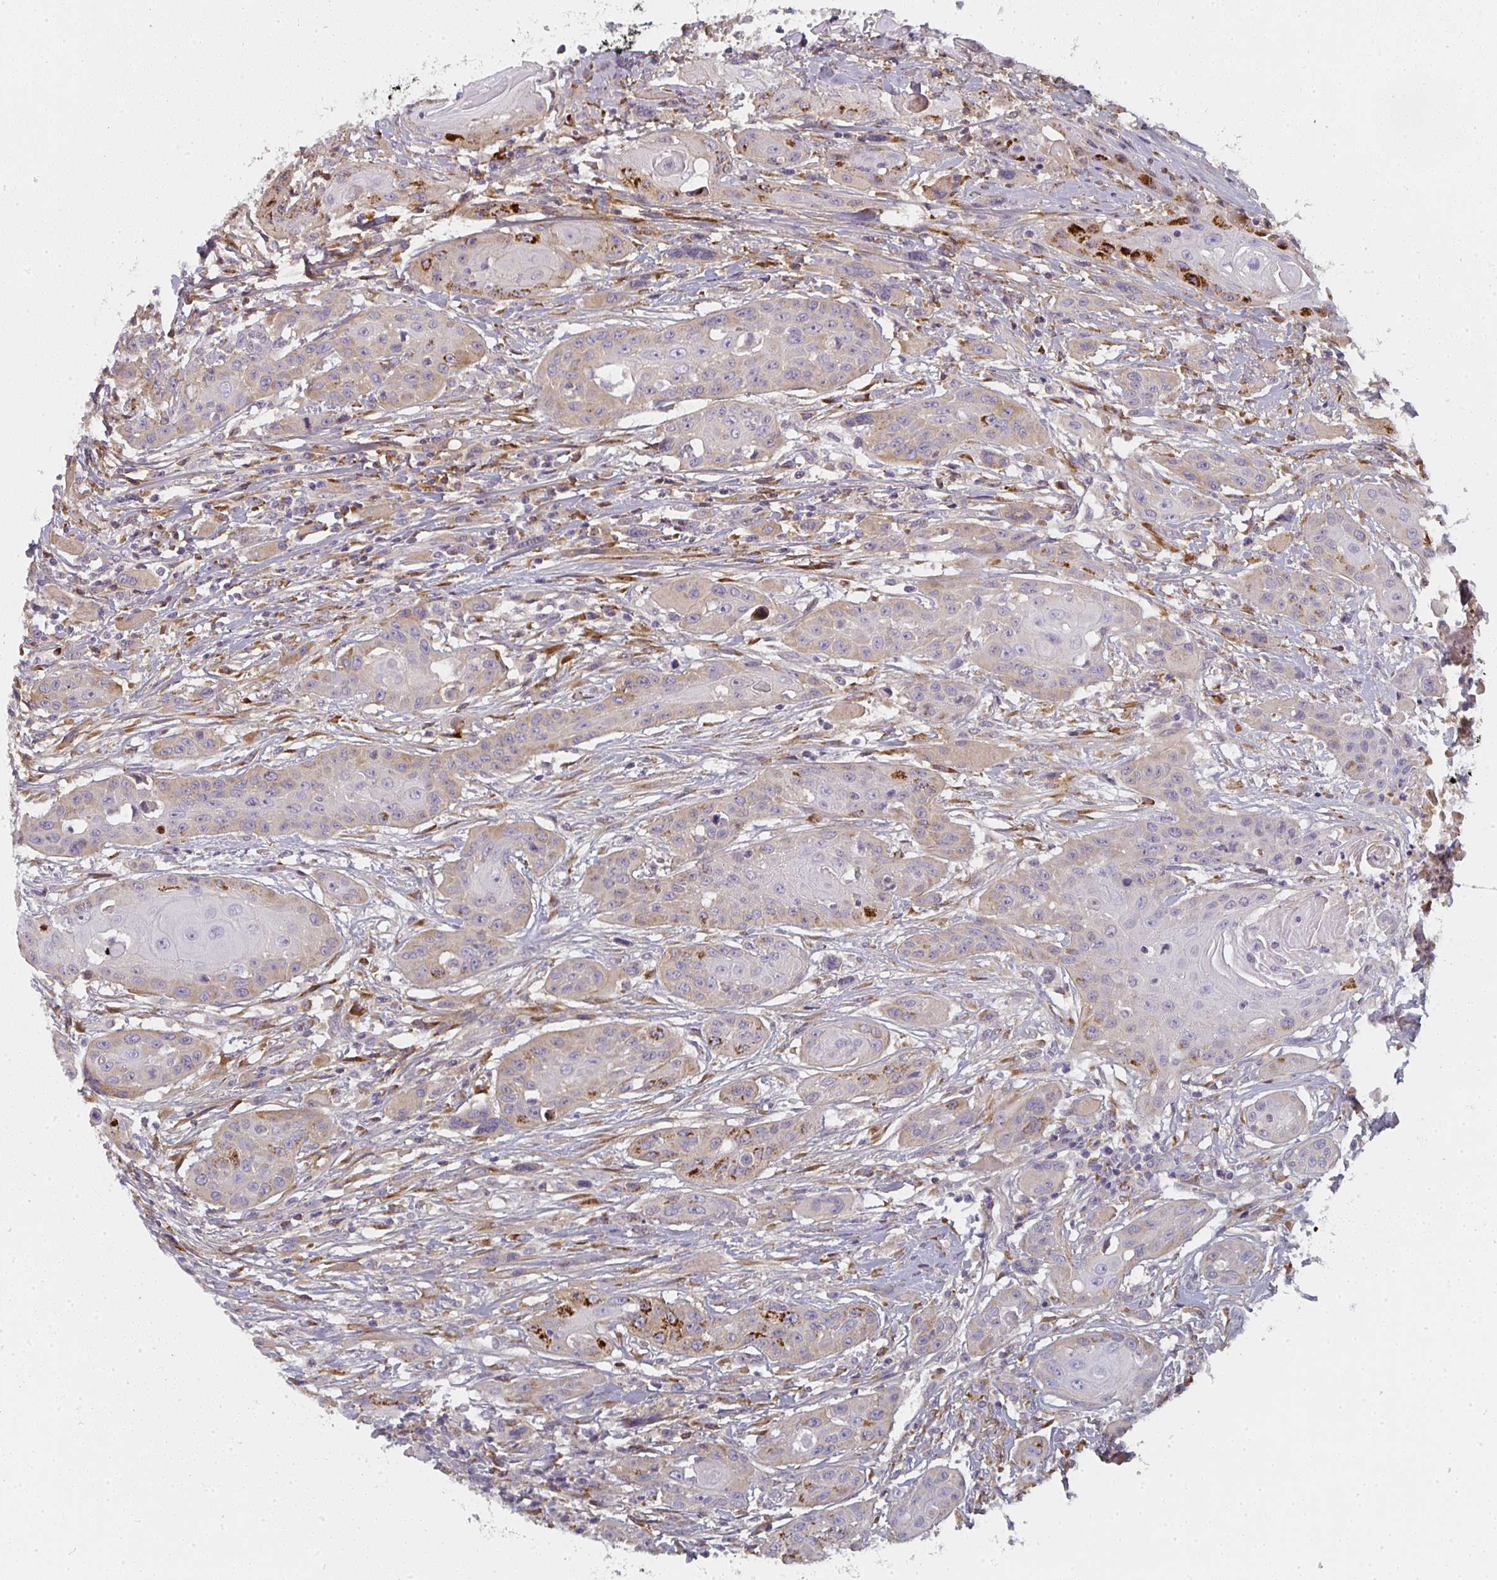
{"staining": {"intensity": "strong", "quantity": "<25%", "location": "cytoplasmic/membranous"}, "tissue": "head and neck cancer", "cell_type": "Tumor cells", "image_type": "cancer", "snomed": [{"axis": "morphology", "description": "Squamous cell carcinoma, NOS"}, {"axis": "topography", "description": "Oral tissue"}, {"axis": "topography", "description": "Head-Neck"}, {"axis": "topography", "description": "Neck, NOS"}], "caption": "Head and neck squamous cell carcinoma stained with a protein marker reveals strong staining in tumor cells.", "gene": "CTHRC1", "patient": {"sex": "female", "age": 55}}